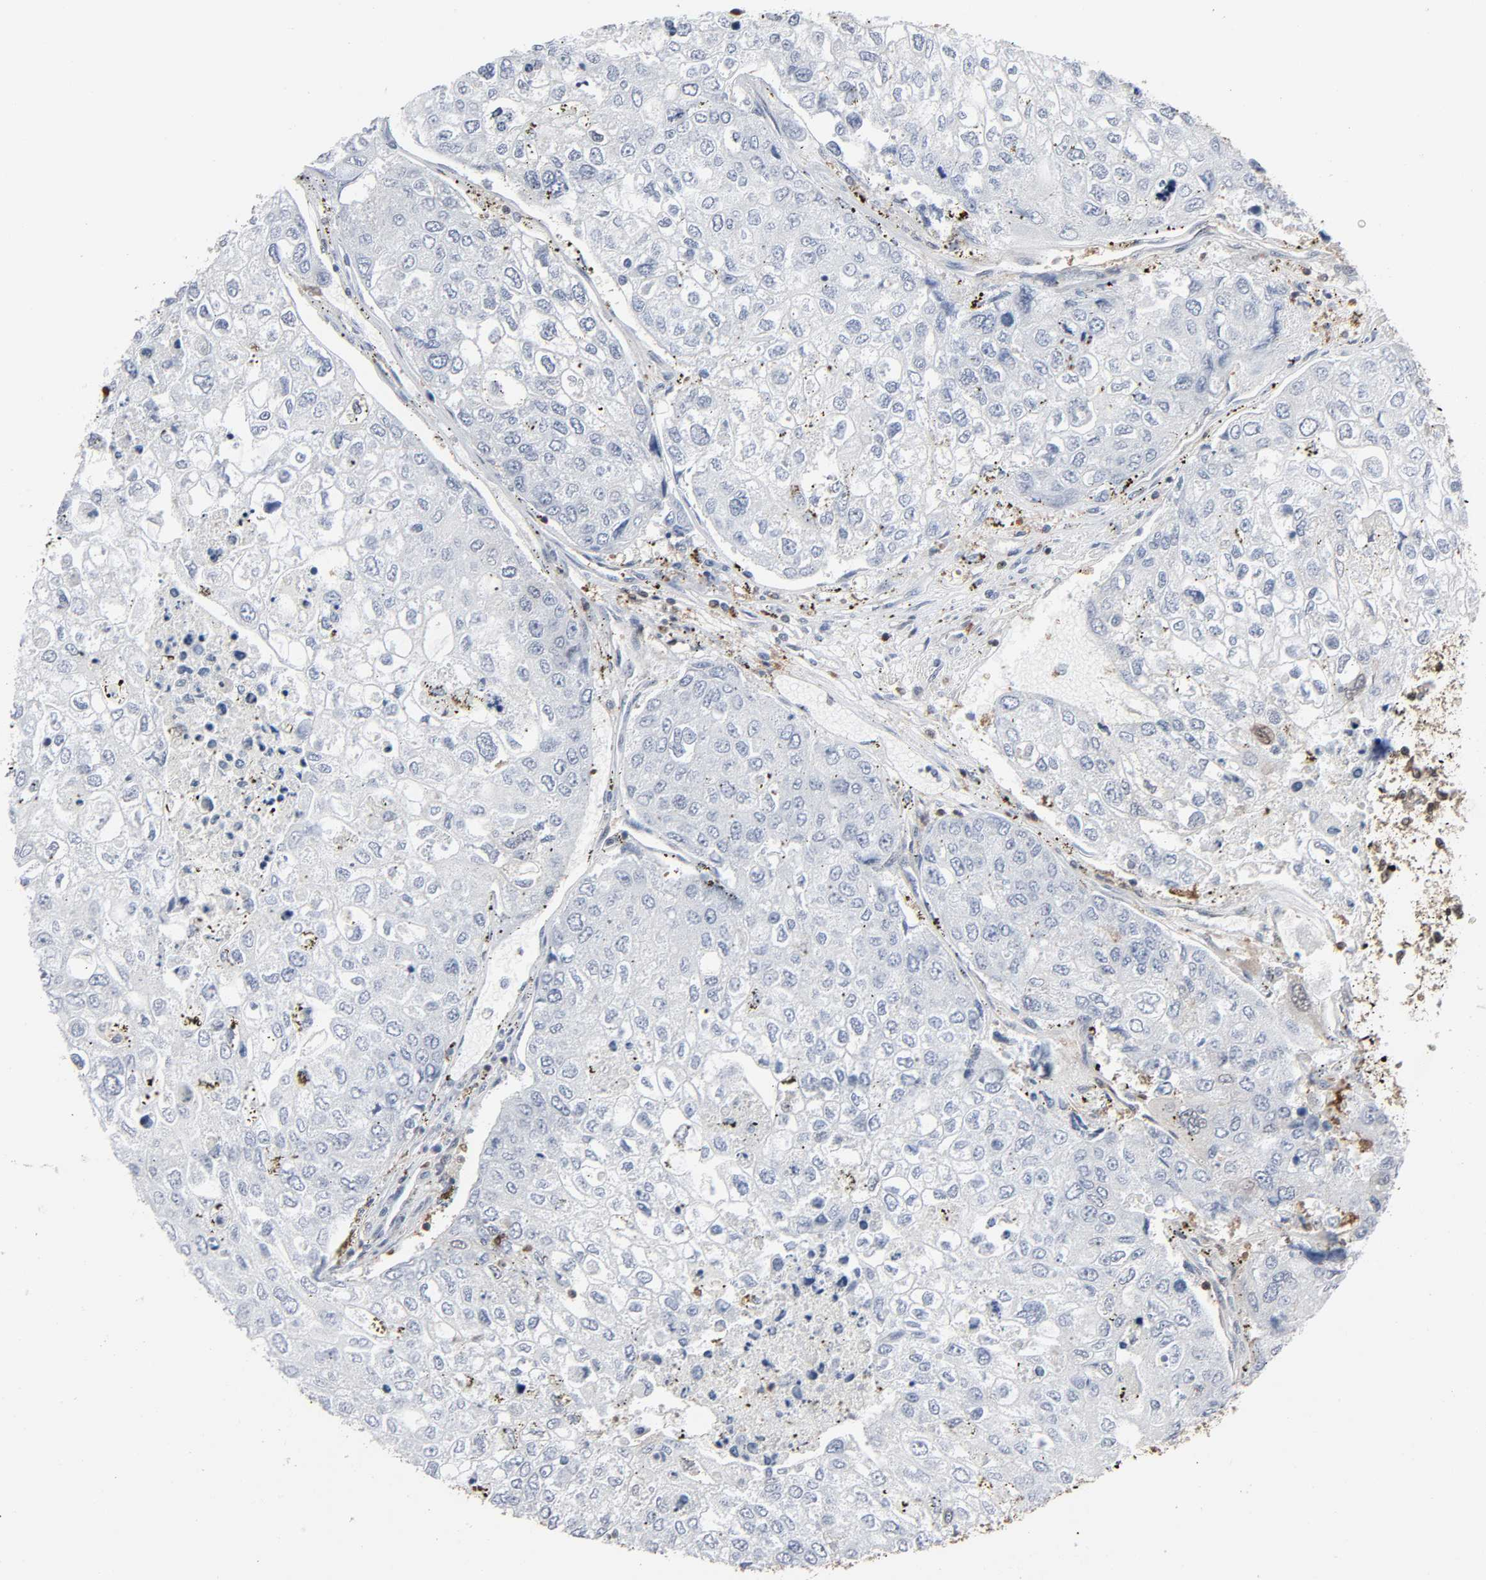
{"staining": {"intensity": "negative", "quantity": "none", "location": "none"}, "tissue": "urothelial cancer", "cell_type": "Tumor cells", "image_type": "cancer", "snomed": [{"axis": "morphology", "description": "Urothelial carcinoma, High grade"}, {"axis": "topography", "description": "Lymph node"}, {"axis": "topography", "description": "Urinary bladder"}], "caption": "An image of urothelial cancer stained for a protein reveals no brown staining in tumor cells.", "gene": "GSK3A", "patient": {"sex": "male", "age": 51}}